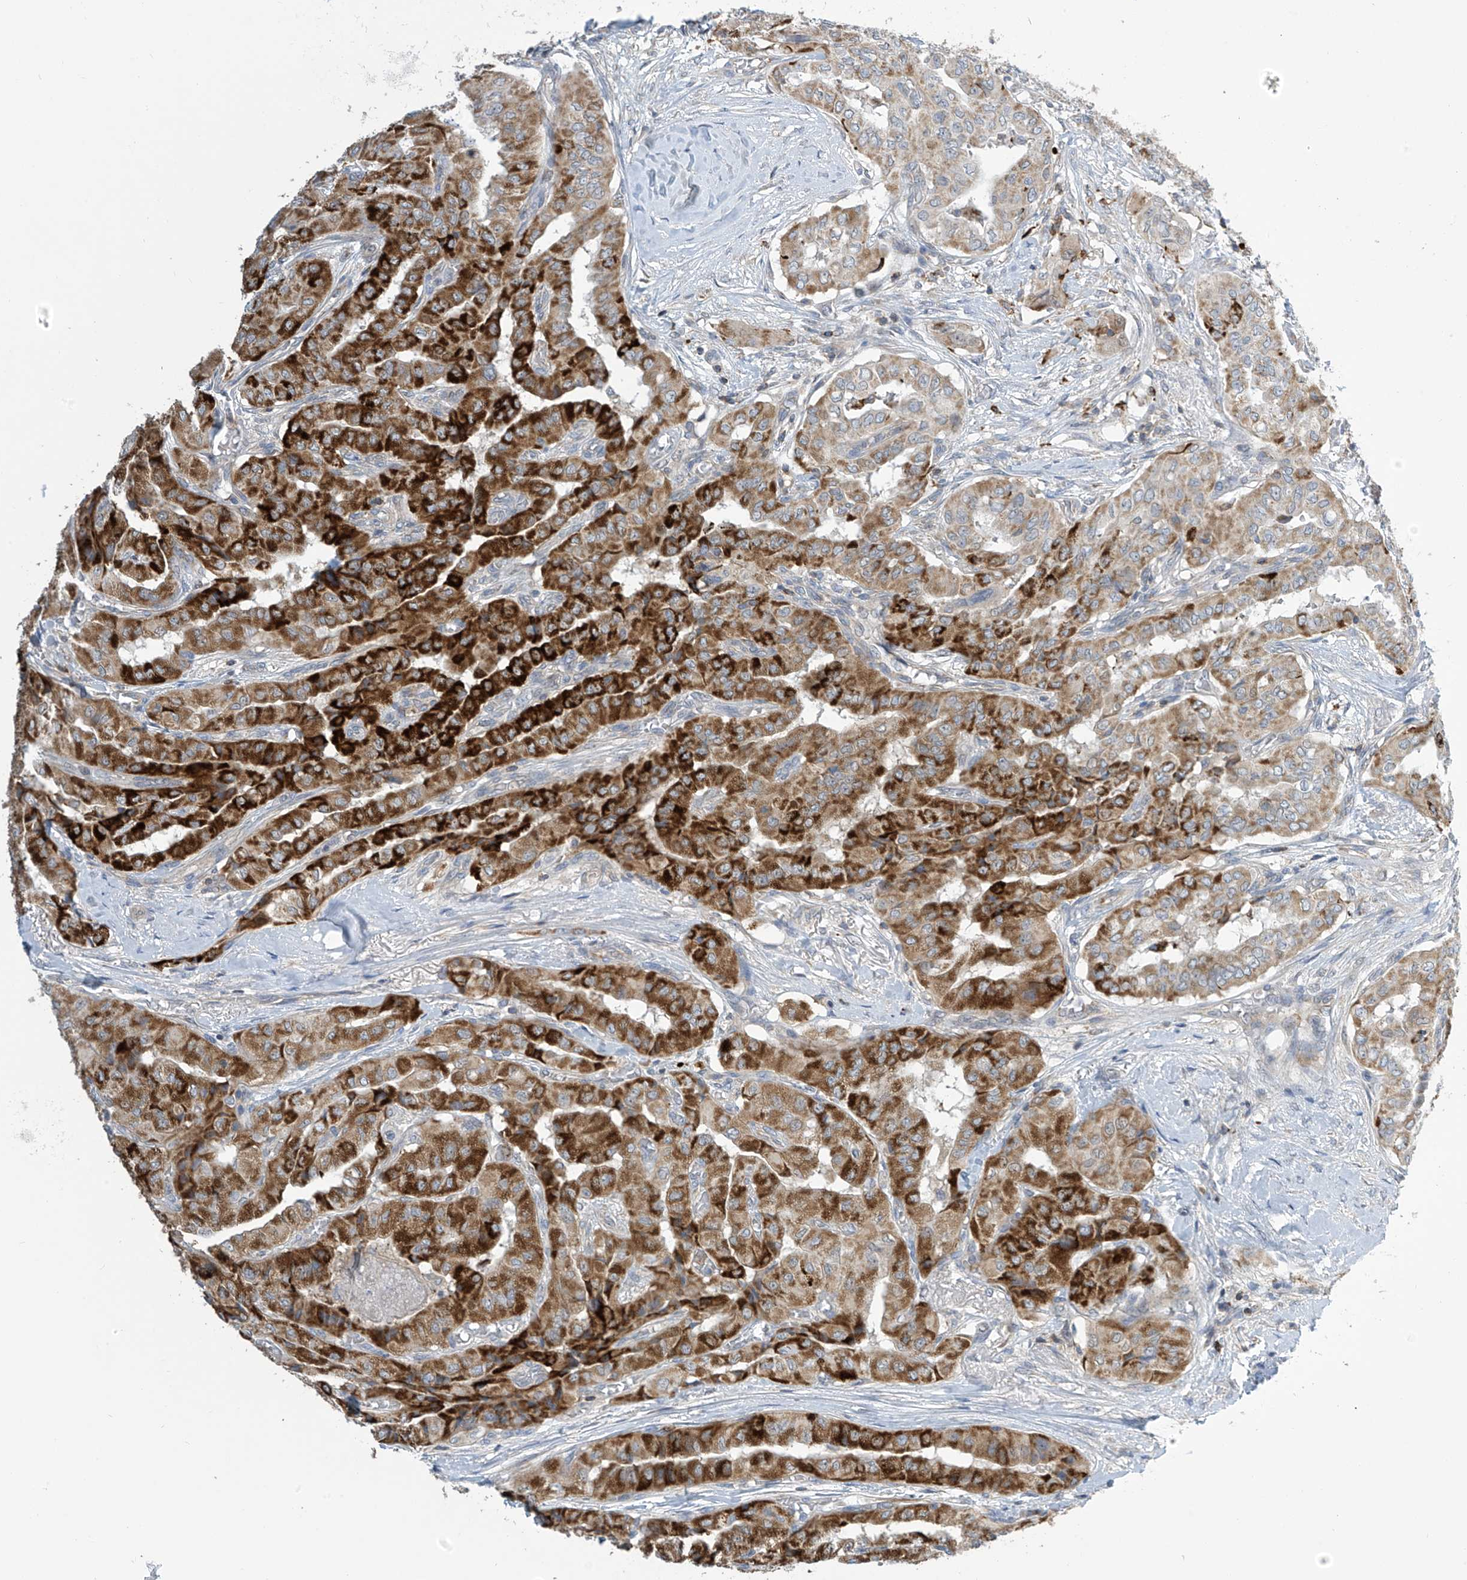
{"staining": {"intensity": "strong", "quantity": "25%-75%", "location": "cytoplasmic/membranous"}, "tissue": "thyroid cancer", "cell_type": "Tumor cells", "image_type": "cancer", "snomed": [{"axis": "morphology", "description": "Papillary adenocarcinoma, NOS"}, {"axis": "topography", "description": "Thyroid gland"}], "caption": "Thyroid cancer tissue exhibits strong cytoplasmic/membranous expression in about 25%-75% of tumor cells, visualized by immunohistochemistry.", "gene": "IBA57", "patient": {"sex": "female", "age": 59}}